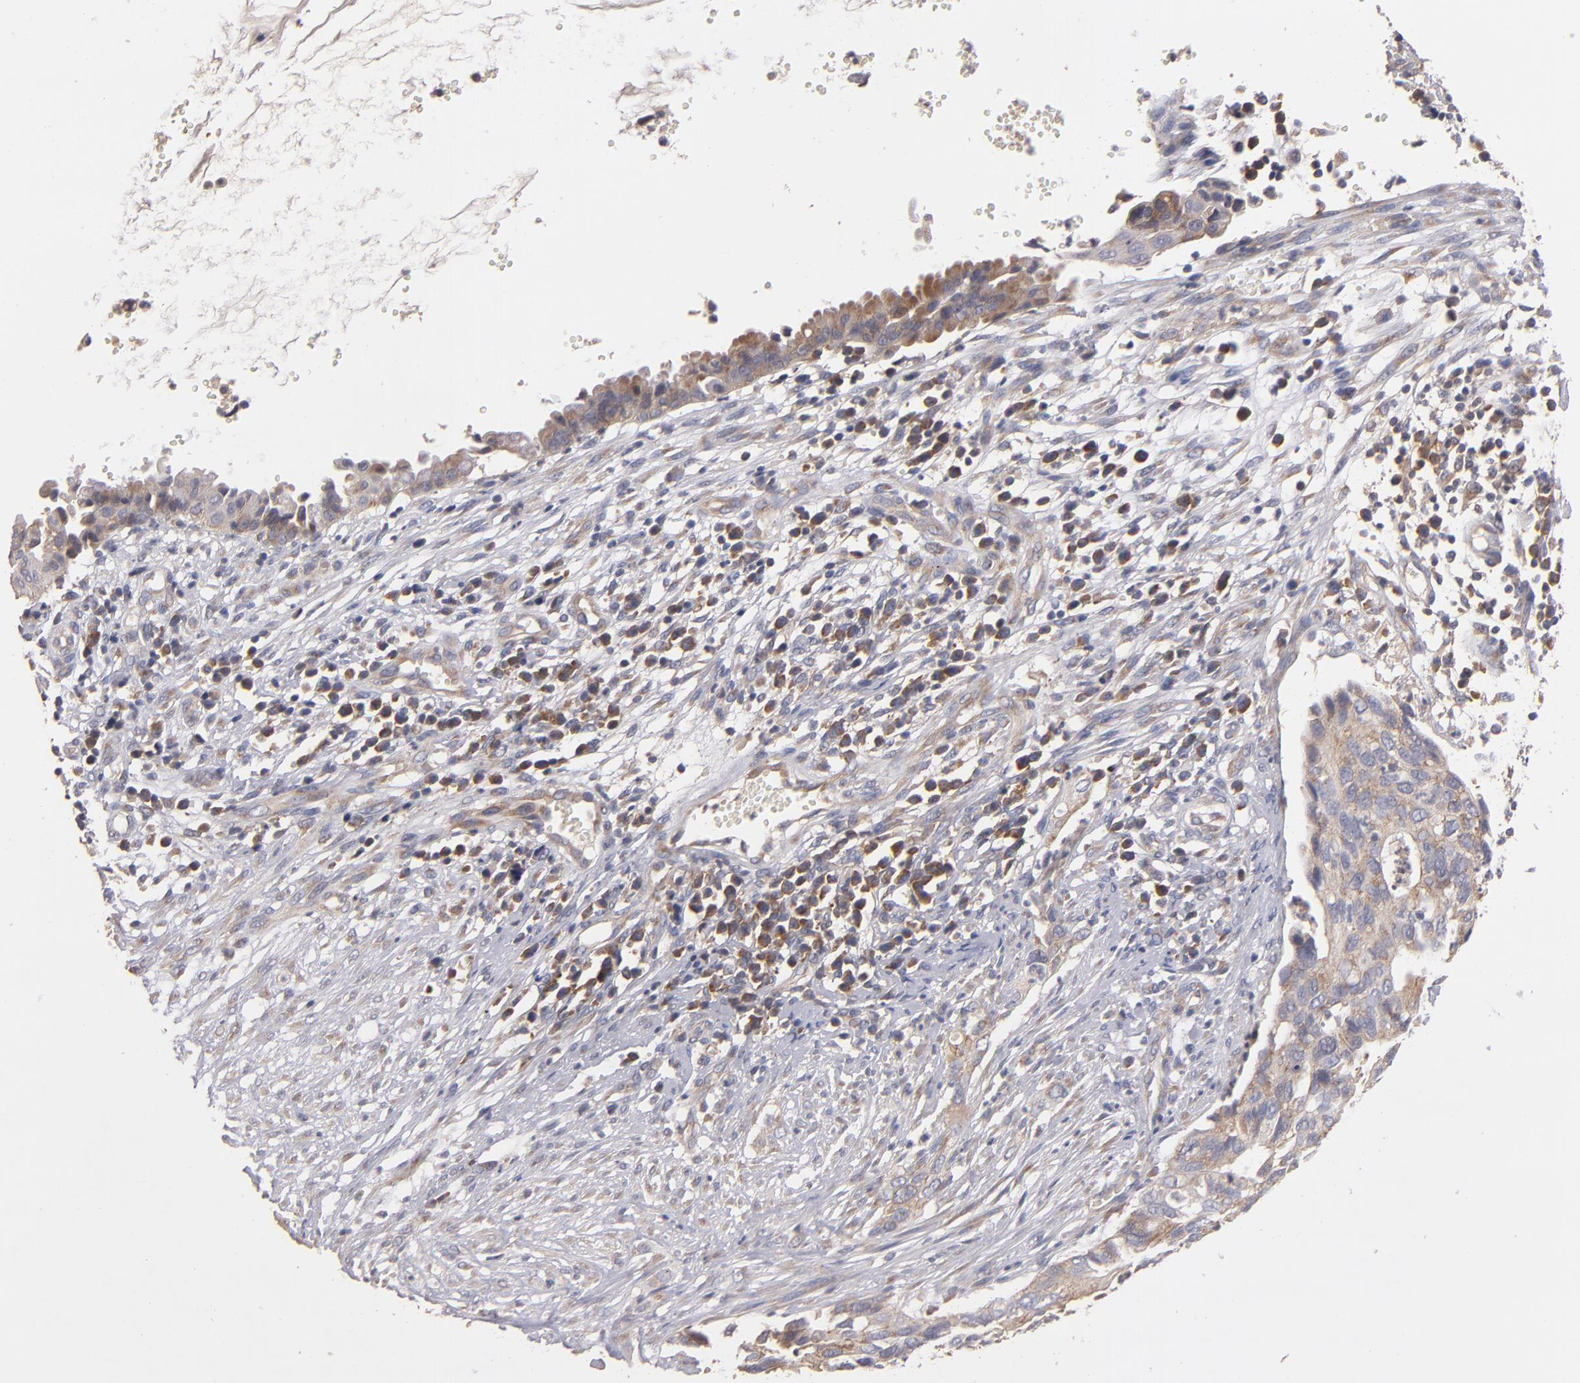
{"staining": {"intensity": "moderate", "quantity": "25%-75%", "location": "cytoplasmic/membranous"}, "tissue": "cervical cancer", "cell_type": "Tumor cells", "image_type": "cancer", "snomed": [{"axis": "morphology", "description": "Normal tissue, NOS"}, {"axis": "morphology", "description": "Squamous cell carcinoma, NOS"}, {"axis": "topography", "description": "Cervix"}], "caption": "Brown immunohistochemical staining in cervical cancer (squamous cell carcinoma) reveals moderate cytoplasmic/membranous expression in about 25%-75% of tumor cells. (brown staining indicates protein expression, while blue staining denotes nuclei).", "gene": "UPF3B", "patient": {"sex": "female", "age": 45}}